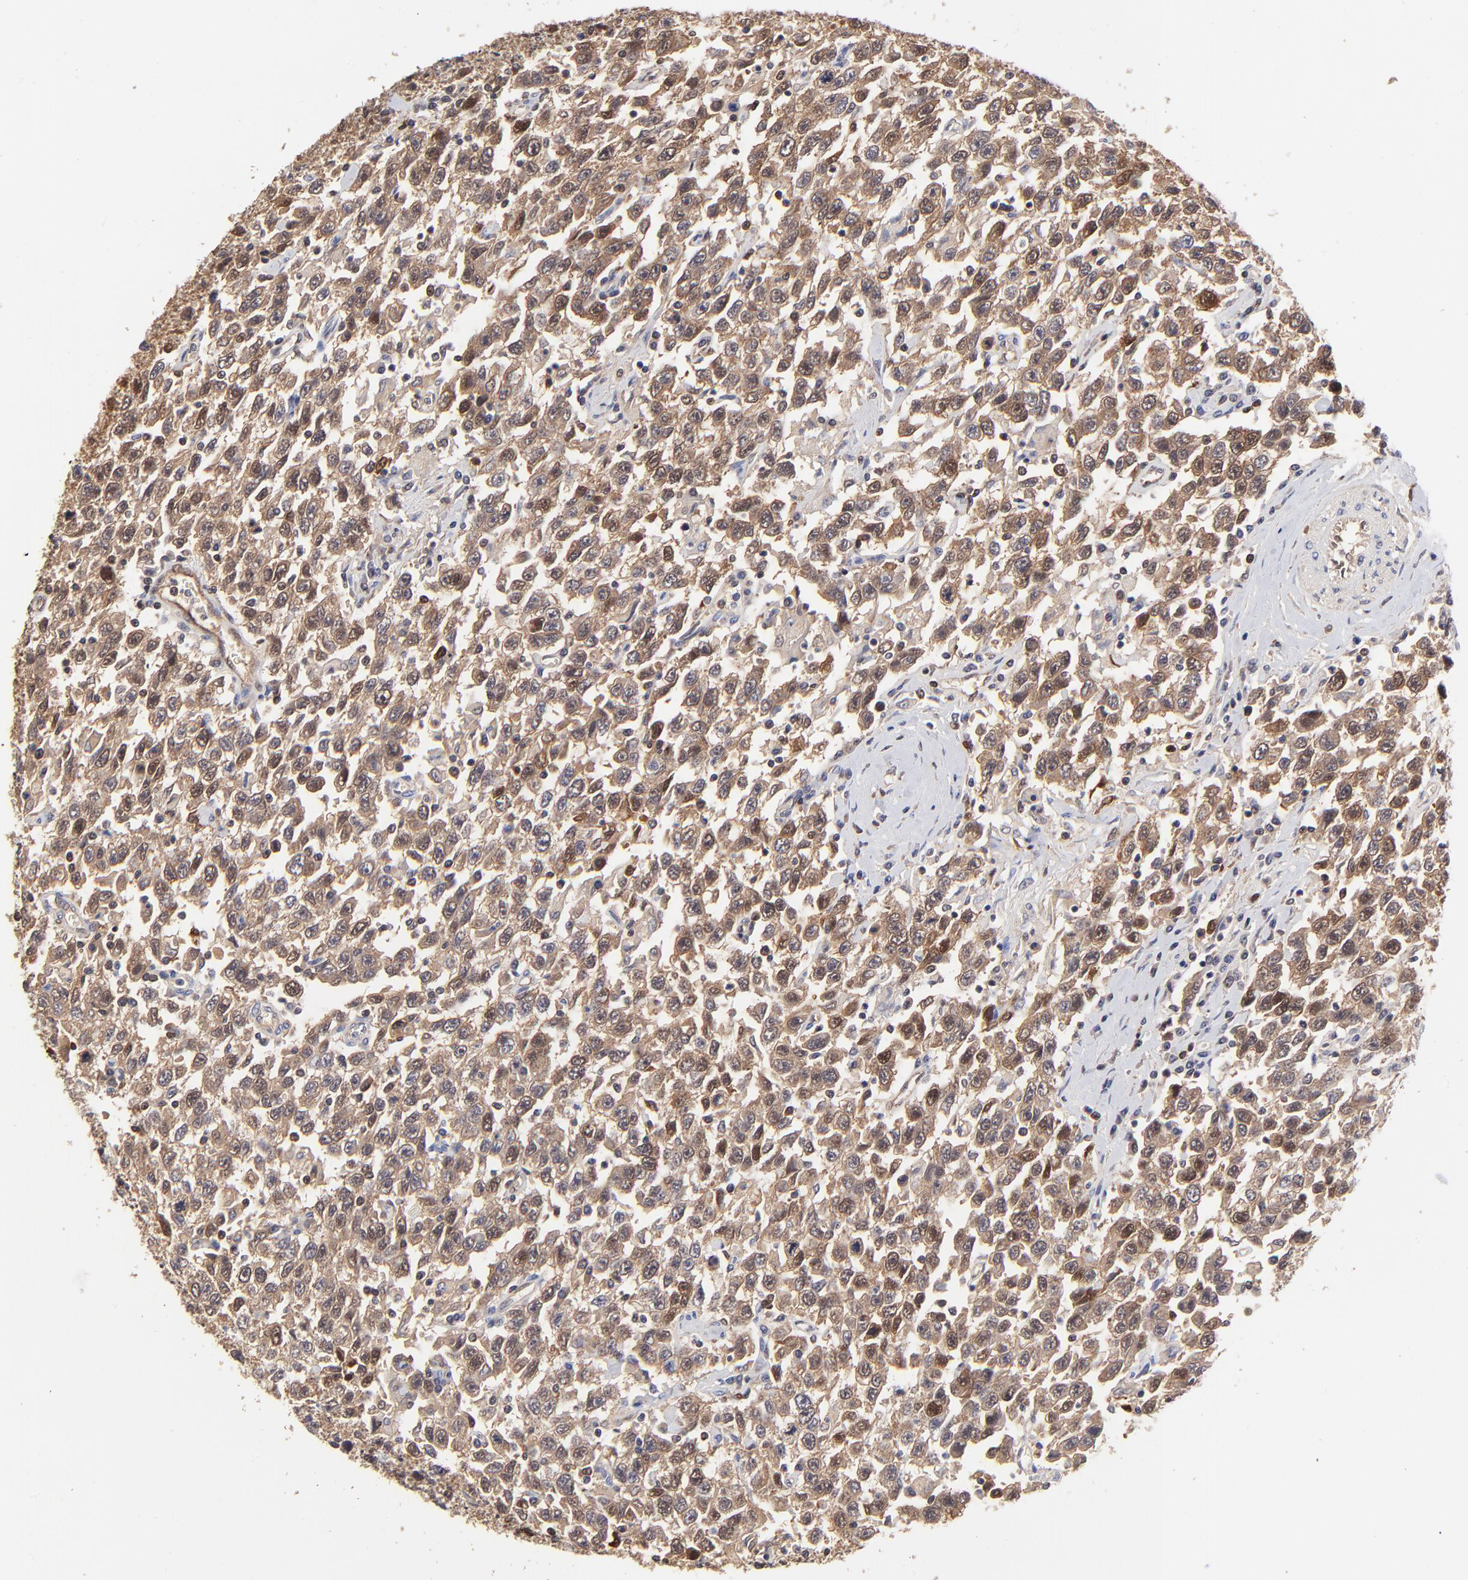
{"staining": {"intensity": "moderate", "quantity": "25%-75%", "location": "cytoplasmic/membranous,nuclear"}, "tissue": "testis cancer", "cell_type": "Tumor cells", "image_type": "cancer", "snomed": [{"axis": "morphology", "description": "Seminoma, NOS"}, {"axis": "topography", "description": "Testis"}], "caption": "Immunohistochemistry (IHC) of testis cancer reveals medium levels of moderate cytoplasmic/membranous and nuclear staining in approximately 25%-75% of tumor cells. The staining was performed using DAB (3,3'-diaminobenzidine) to visualize the protein expression in brown, while the nuclei were stained in blue with hematoxylin (Magnification: 20x).", "gene": "DCTPP1", "patient": {"sex": "male", "age": 41}}